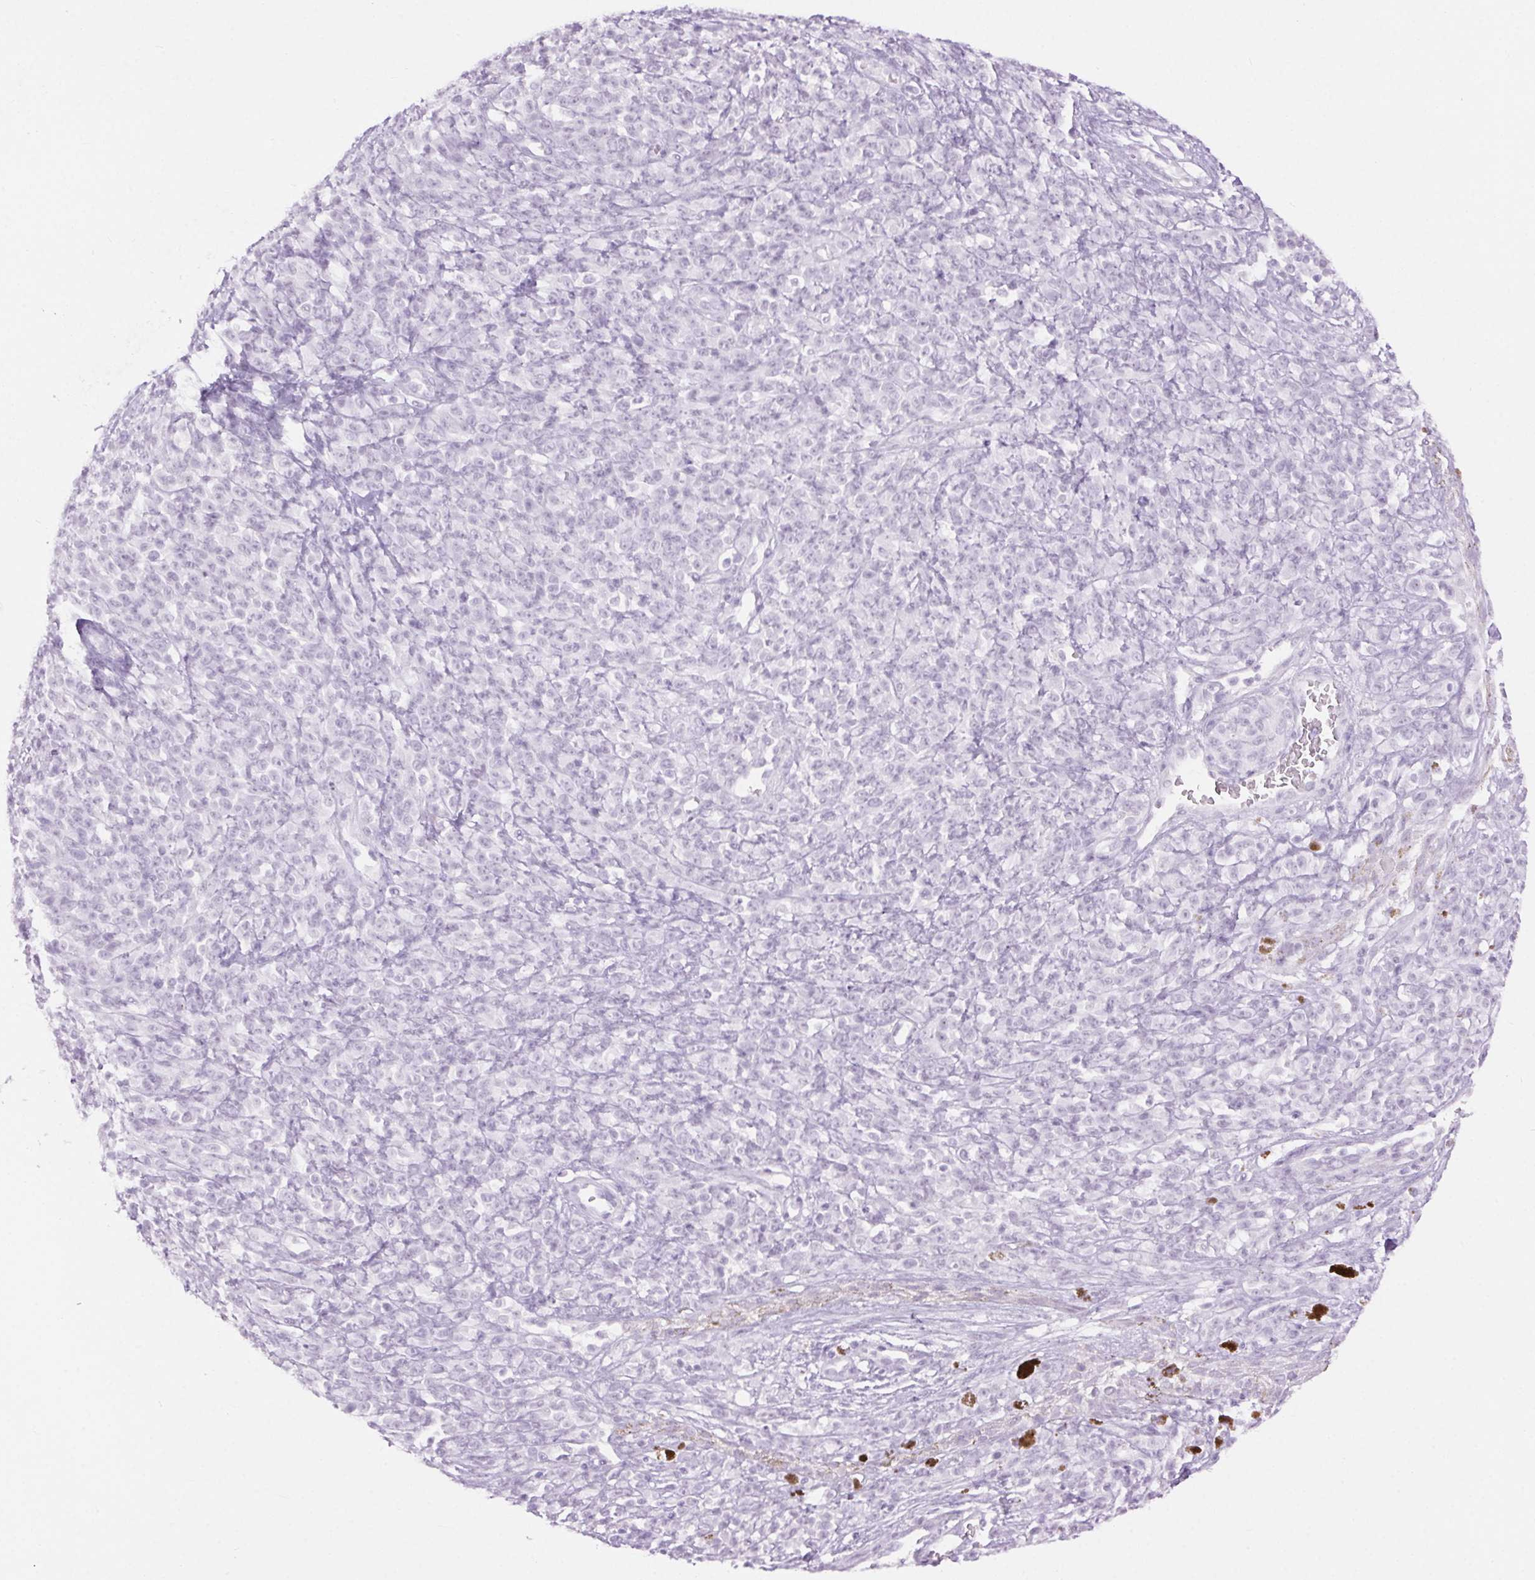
{"staining": {"intensity": "negative", "quantity": "none", "location": "none"}, "tissue": "melanoma", "cell_type": "Tumor cells", "image_type": "cancer", "snomed": [{"axis": "morphology", "description": "Malignant melanoma, NOS"}, {"axis": "topography", "description": "Skin"}, {"axis": "topography", "description": "Skin of trunk"}], "caption": "IHC histopathology image of human melanoma stained for a protein (brown), which exhibits no expression in tumor cells. (DAB (3,3'-diaminobenzidine) IHC with hematoxylin counter stain).", "gene": "BEND2", "patient": {"sex": "male", "age": 74}}